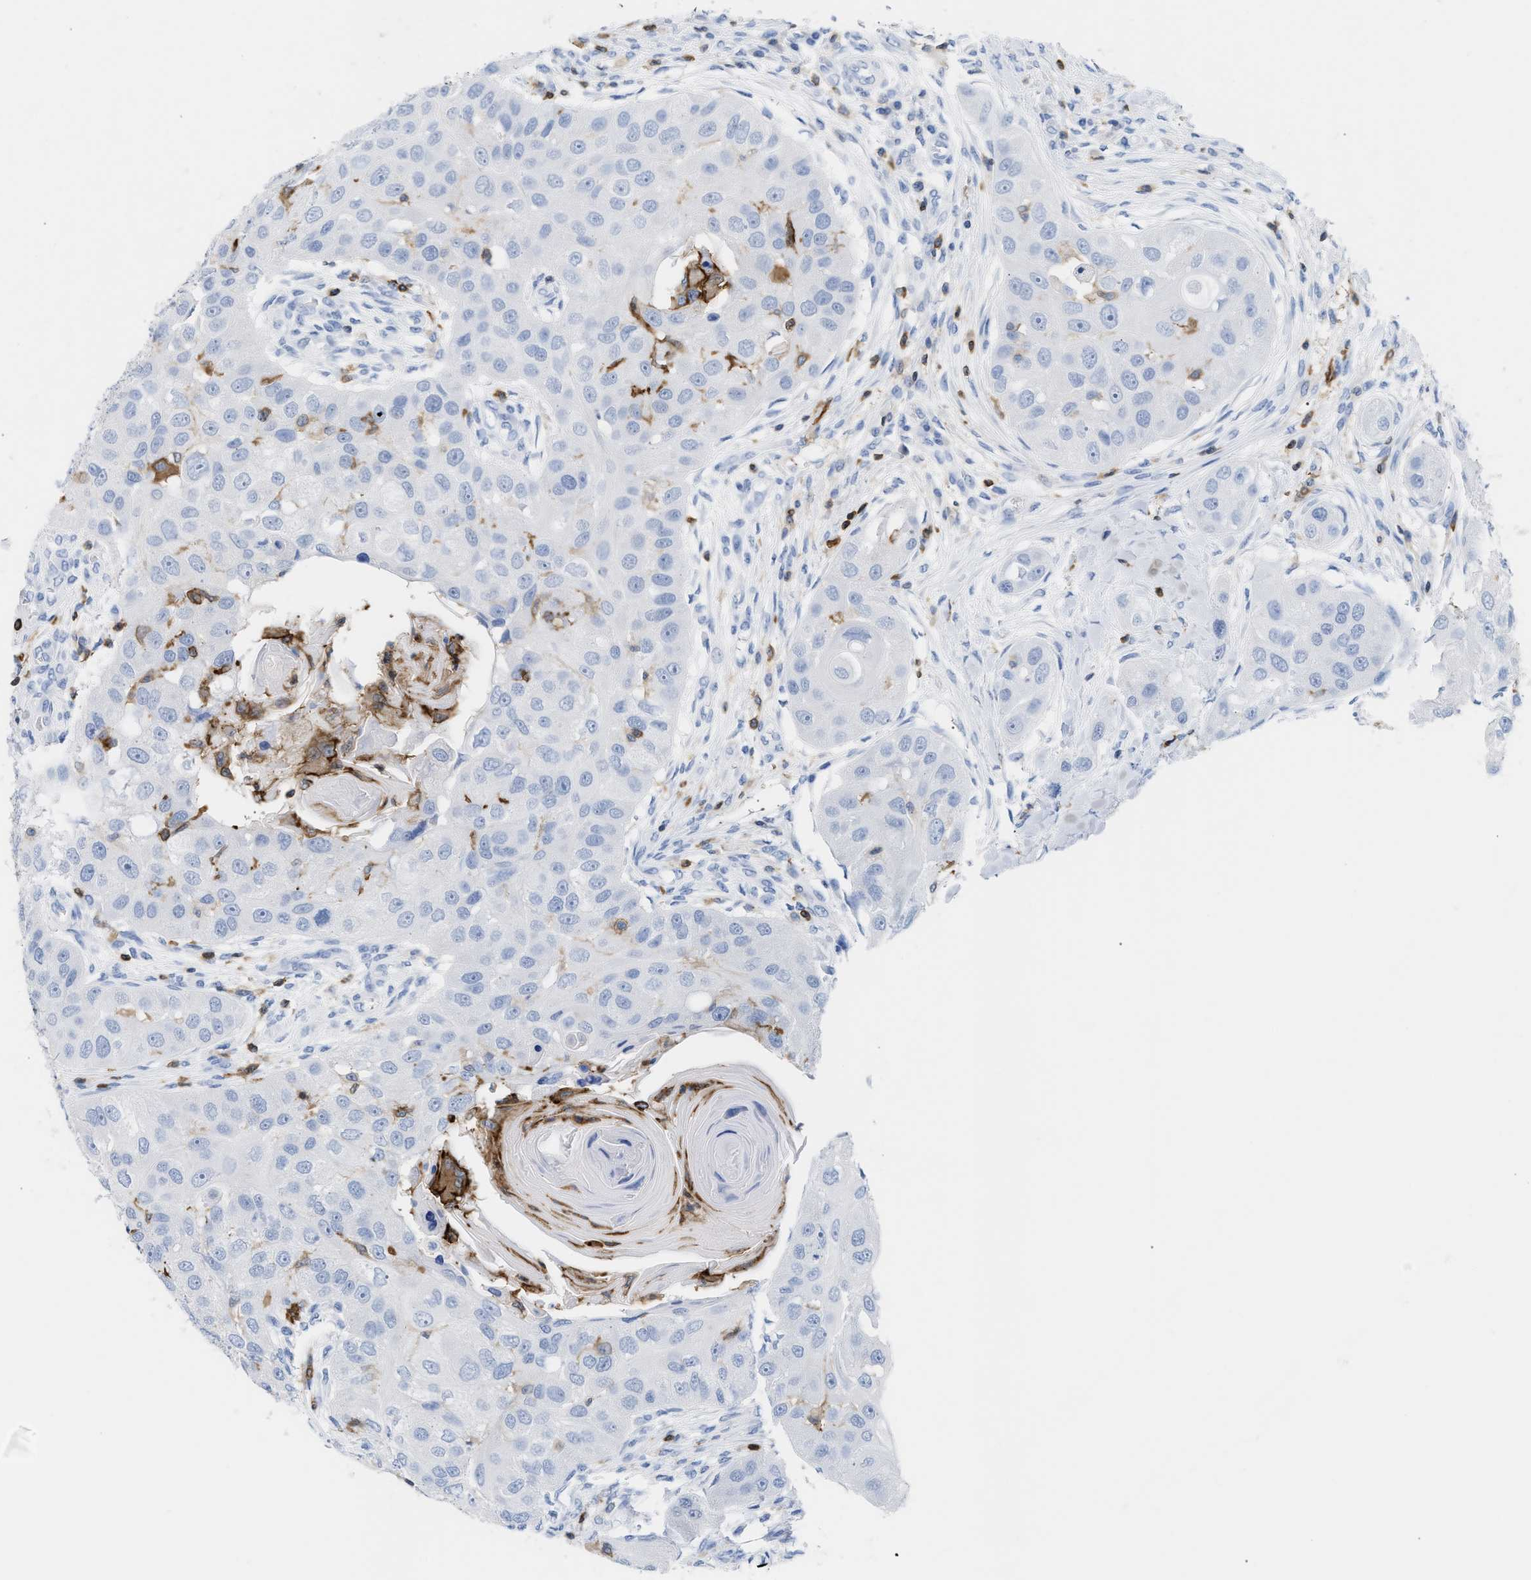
{"staining": {"intensity": "negative", "quantity": "none", "location": "none"}, "tissue": "head and neck cancer", "cell_type": "Tumor cells", "image_type": "cancer", "snomed": [{"axis": "morphology", "description": "Normal tissue, NOS"}, {"axis": "morphology", "description": "Squamous cell carcinoma, NOS"}, {"axis": "topography", "description": "Skeletal muscle"}, {"axis": "topography", "description": "Head-Neck"}], "caption": "Immunohistochemistry of head and neck cancer (squamous cell carcinoma) reveals no staining in tumor cells.", "gene": "LCP1", "patient": {"sex": "male", "age": 51}}